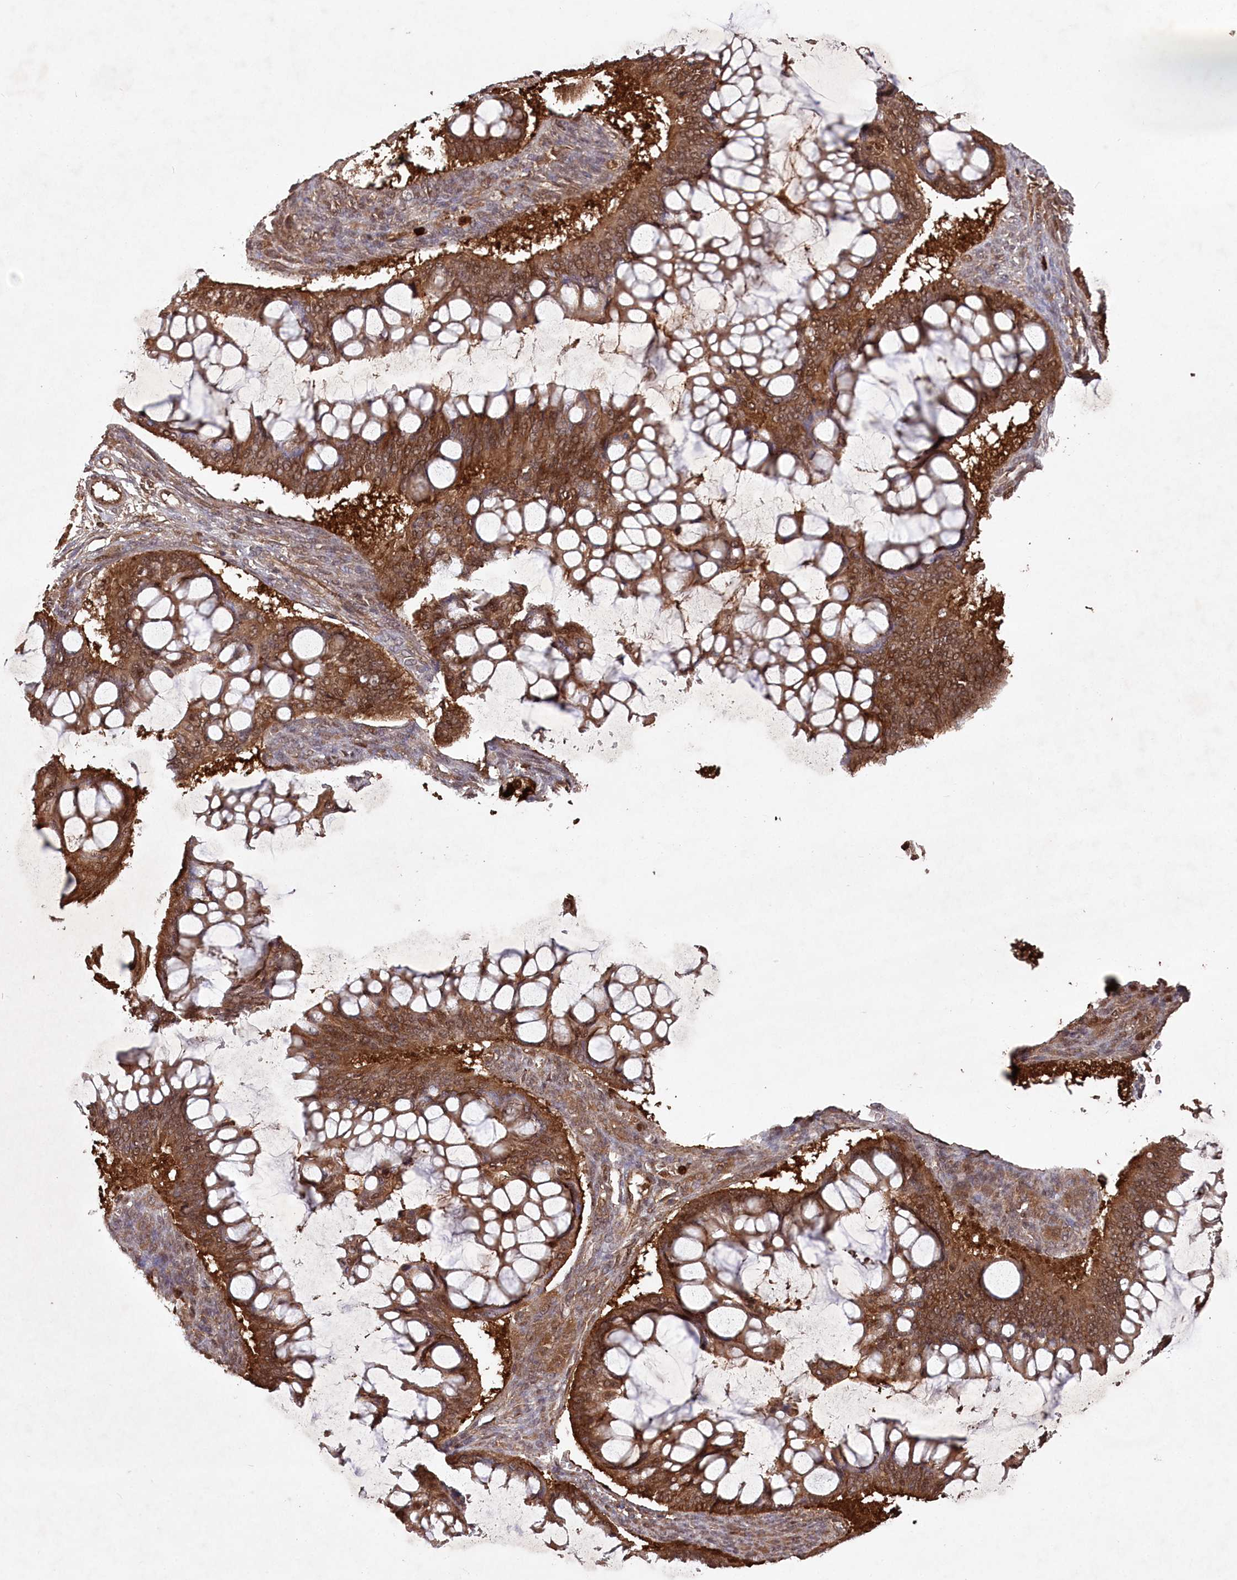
{"staining": {"intensity": "strong", "quantity": ">75%", "location": "cytoplasmic/membranous"}, "tissue": "ovarian cancer", "cell_type": "Tumor cells", "image_type": "cancer", "snomed": [{"axis": "morphology", "description": "Cystadenocarcinoma, mucinous, NOS"}, {"axis": "topography", "description": "Ovary"}], "caption": "Immunohistochemical staining of ovarian mucinous cystadenocarcinoma reveals high levels of strong cytoplasmic/membranous expression in about >75% of tumor cells.", "gene": "LSG1", "patient": {"sex": "female", "age": 73}}